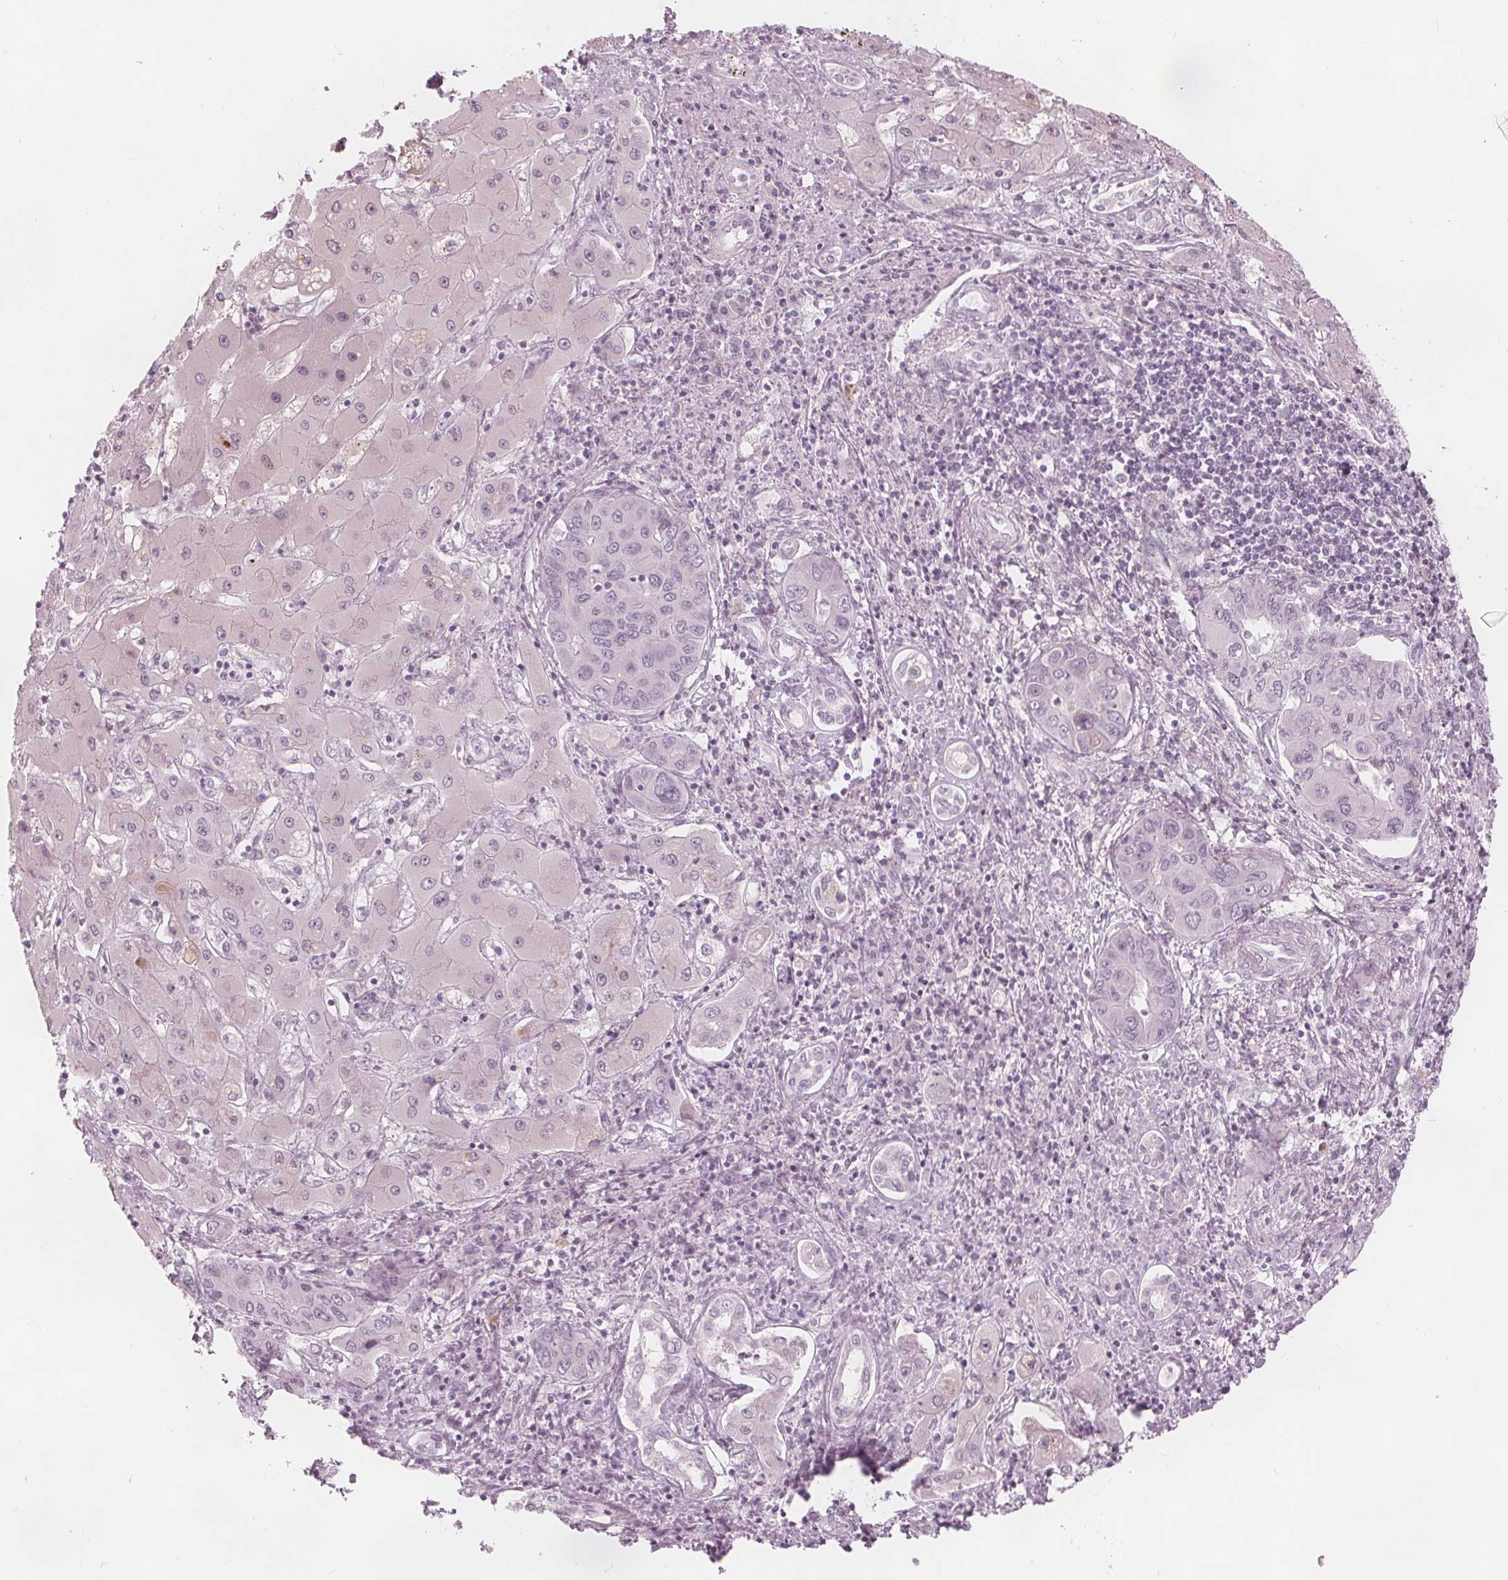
{"staining": {"intensity": "negative", "quantity": "none", "location": "none"}, "tissue": "liver cancer", "cell_type": "Tumor cells", "image_type": "cancer", "snomed": [{"axis": "morphology", "description": "Cholangiocarcinoma"}, {"axis": "topography", "description": "Liver"}], "caption": "IHC micrograph of liver cancer stained for a protein (brown), which demonstrates no positivity in tumor cells. (DAB (3,3'-diaminobenzidine) immunohistochemistry (IHC), high magnification).", "gene": "BRSK1", "patient": {"sex": "male", "age": 67}}